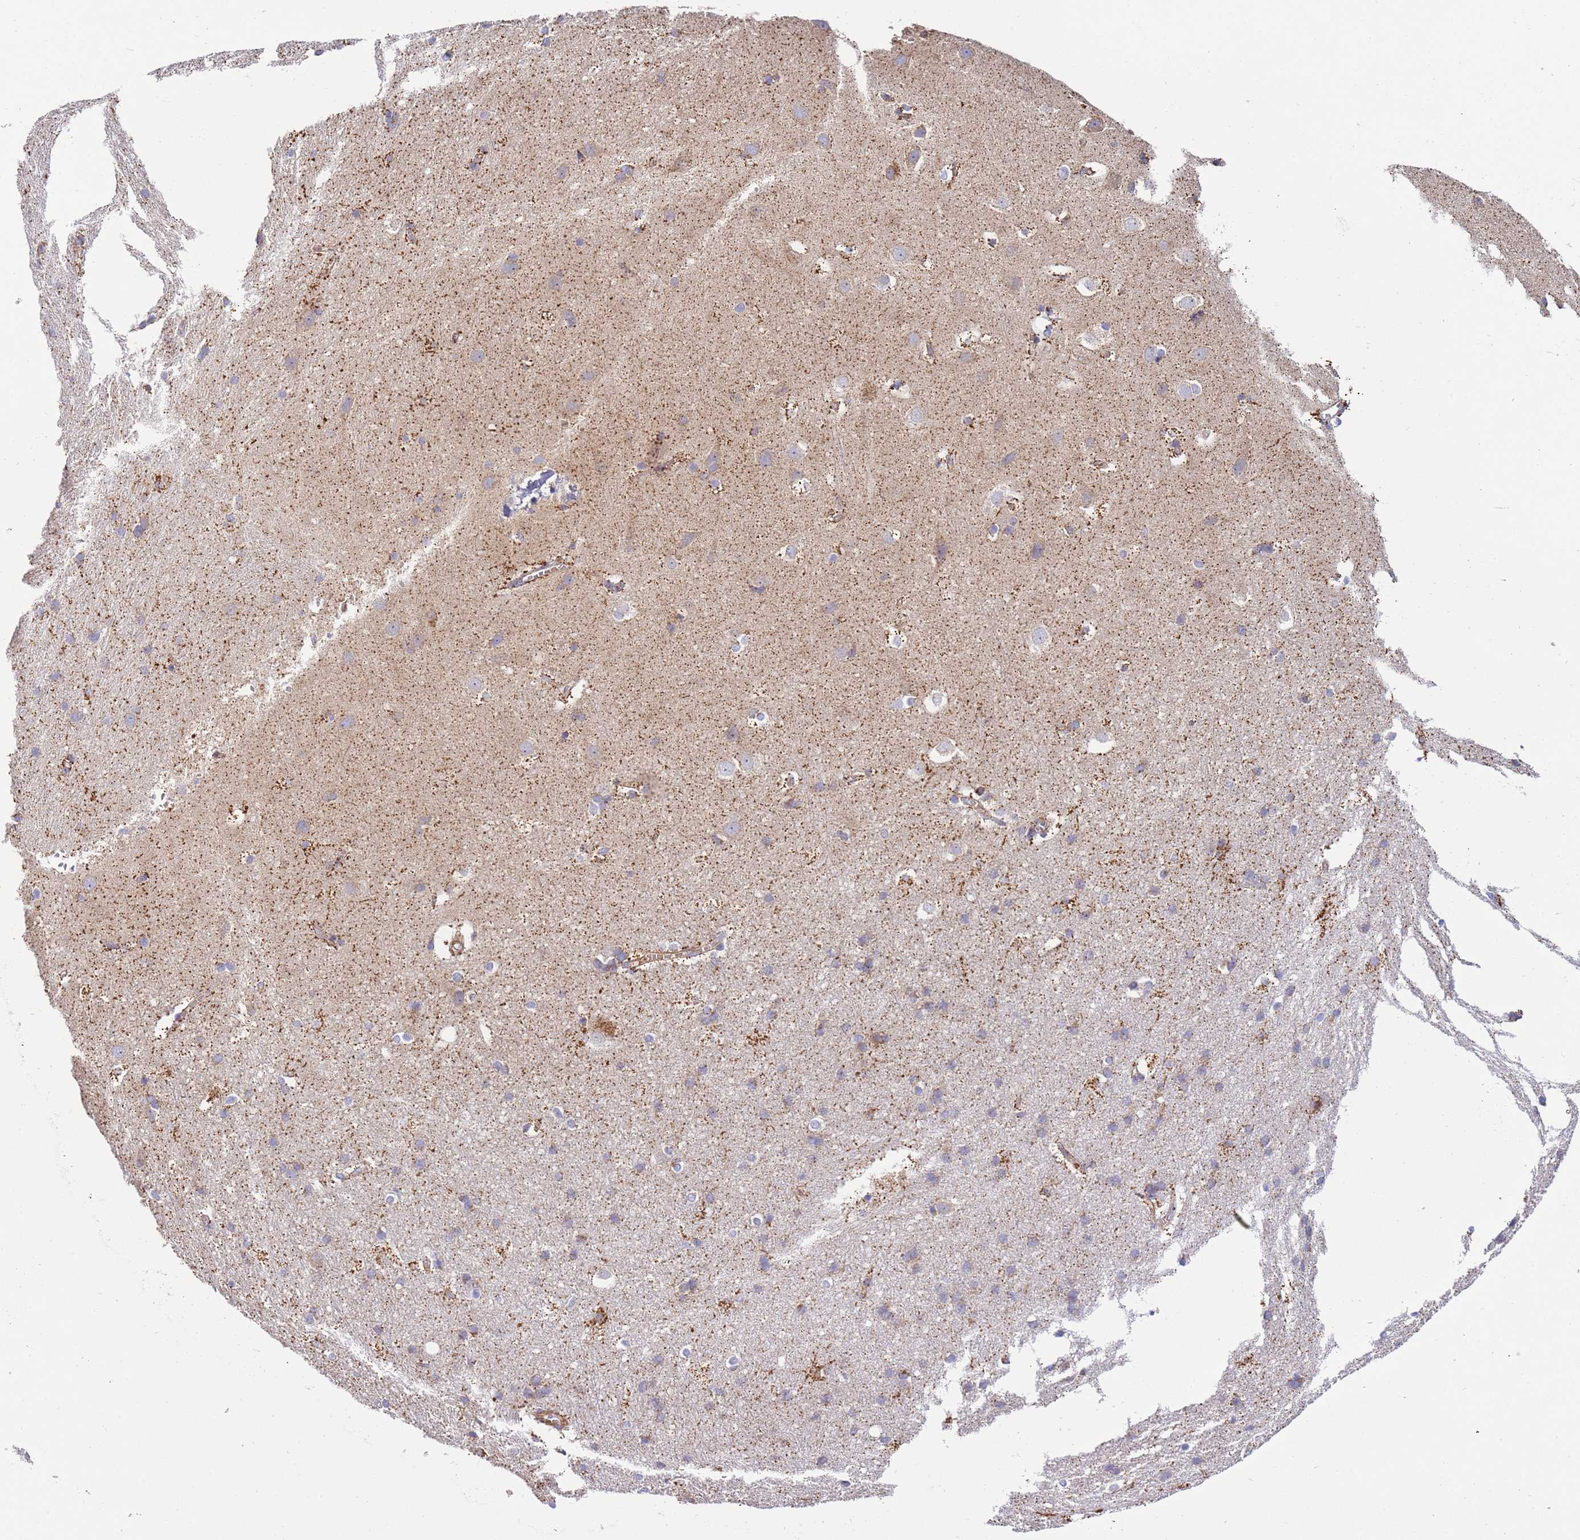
{"staining": {"intensity": "moderate", "quantity": ">75%", "location": "cytoplasmic/membranous"}, "tissue": "cerebral cortex", "cell_type": "Endothelial cells", "image_type": "normal", "snomed": [{"axis": "morphology", "description": "Normal tissue, NOS"}, {"axis": "topography", "description": "Cerebral cortex"}], "caption": "IHC (DAB) staining of normal human cerebral cortex displays moderate cytoplasmic/membranous protein staining in approximately >75% of endothelial cells. (Brightfield microscopy of DAB IHC at high magnification).", "gene": "MRPL20", "patient": {"sex": "male", "age": 54}}